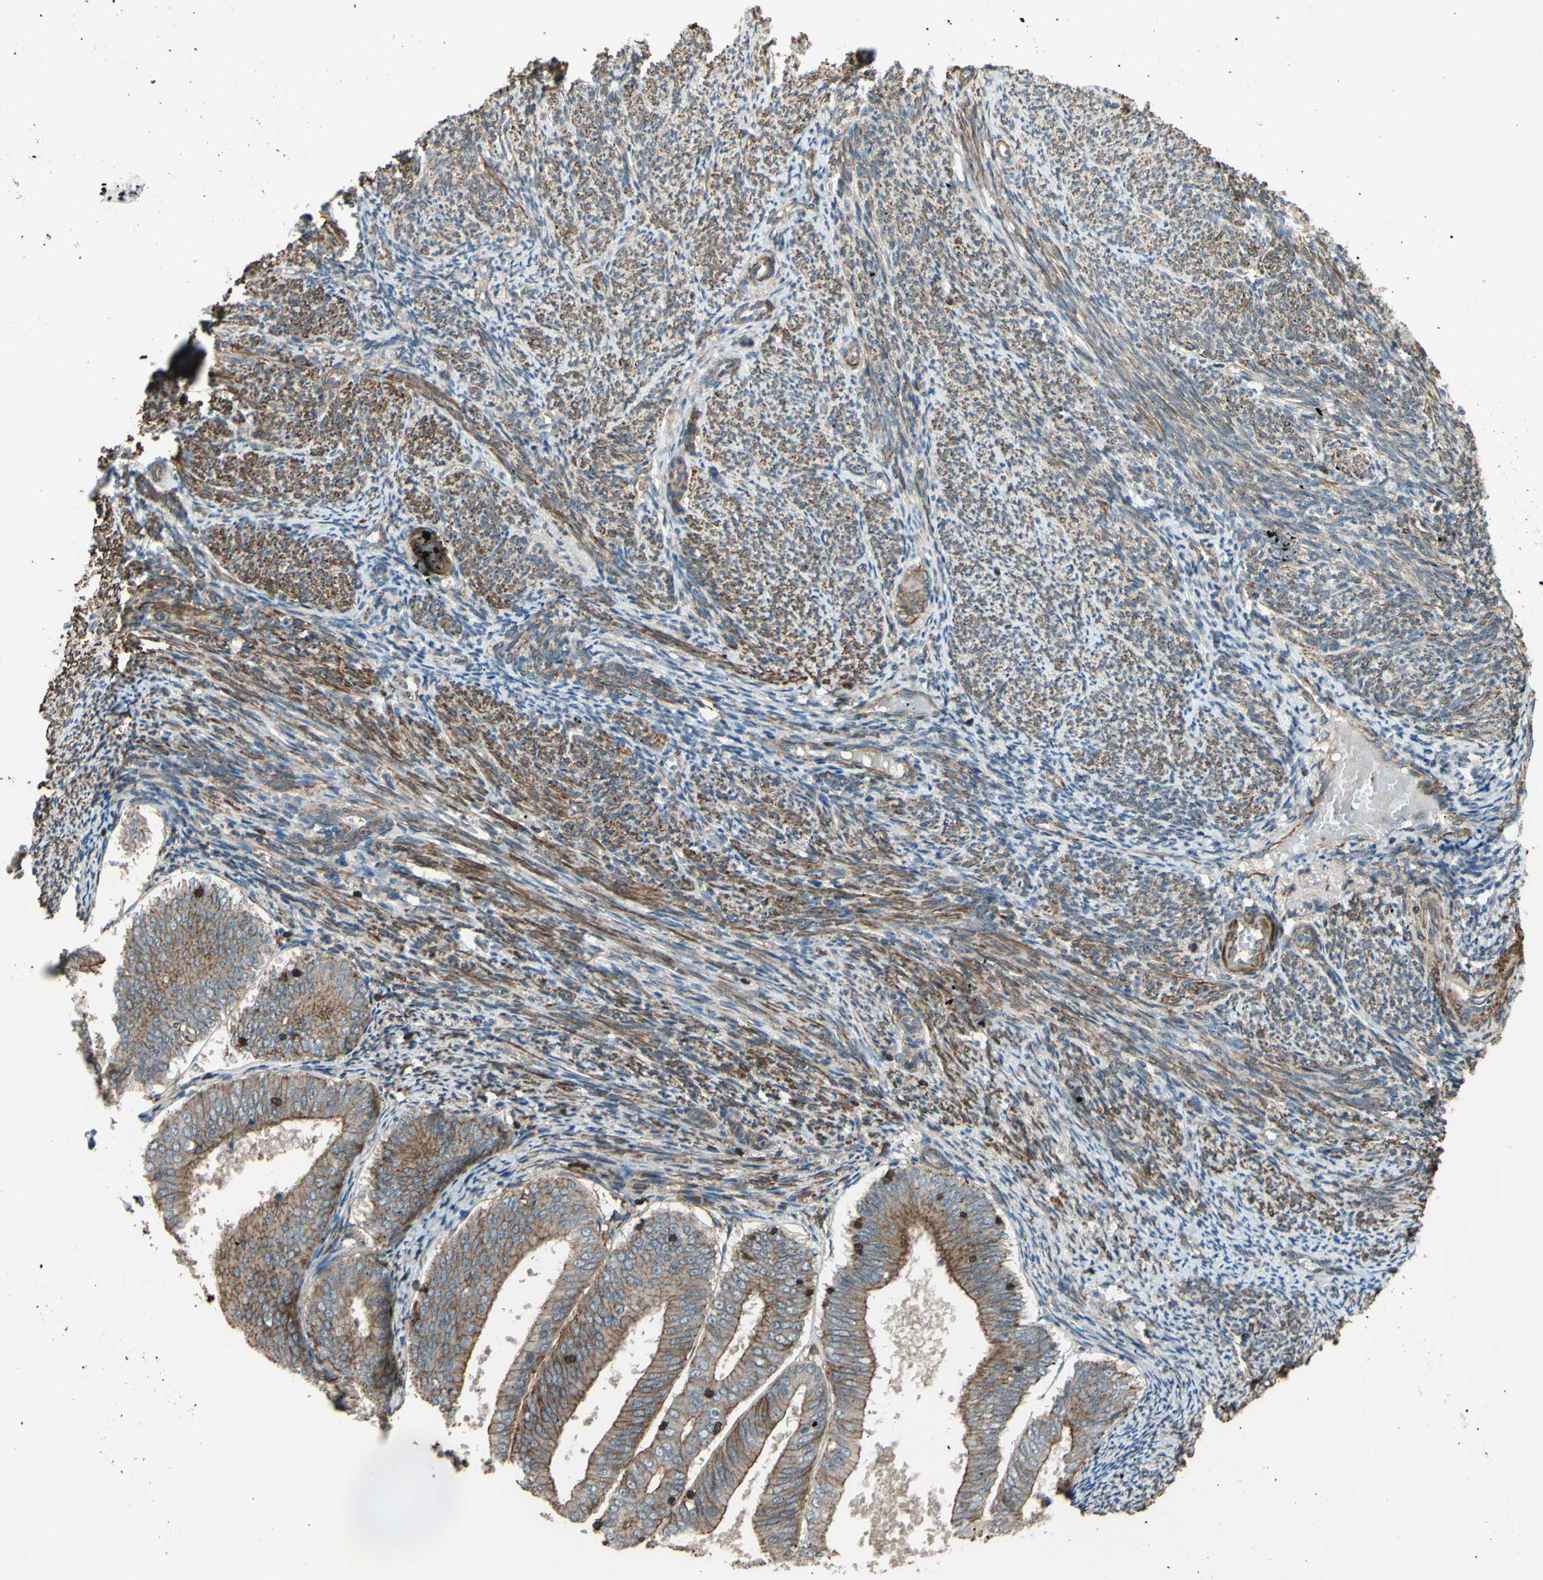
{"staining": {"intensity": "strong", "quantity": ">75%", "location": "cytoplasmic/membranous"}, "tissue": "endometrial cancer", "cell_type": "Tumor cells", "image_type": "cancer", "snomed": [{"axis": "morphology", "description": "Adenocarcinoma, NOS"}, {"axis": "topography", "description": "Endometrium"}], "caption": "Immunohistochemistry (IHC) photomicrograph of neoplastic tissue: adenocarcinoma (endometrial) stained using immunohistochemistry demonstrates high levels of strong protein expression localized specifically in the cytoplasmic/membranous of tumor cells, appearing as a cytoplasmic/membranous brown color.", "gene": "ADD3", "patient": {"sex": "female", "age": 63}}